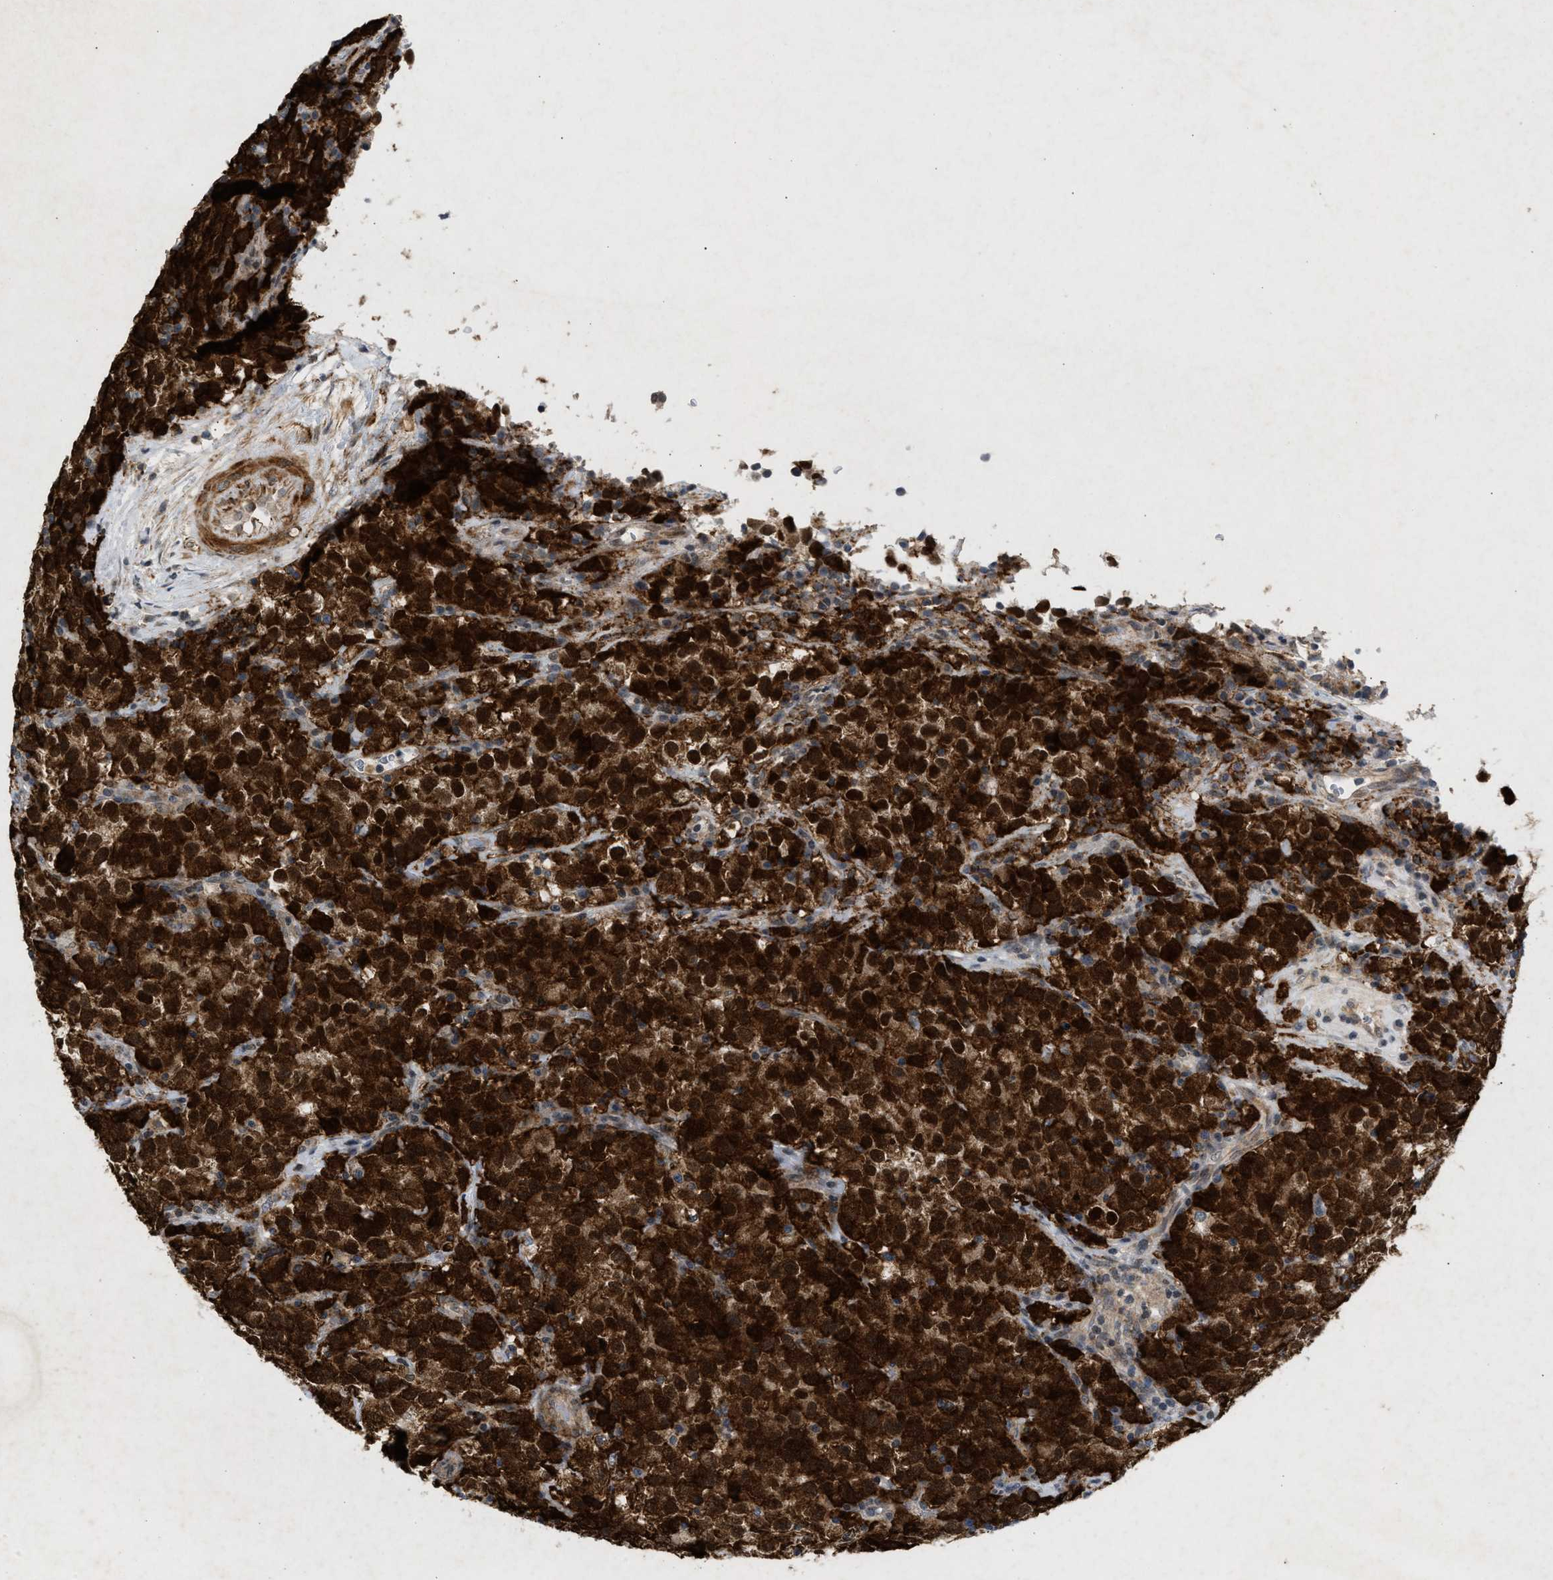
{"staining": {"intensity": "strong", "quantity": ">75%", "location": "cytoplasmic/membranous,nuclear"}, "tissue": "testis cancer", "cell_type": "Tumor cells", "image_type": "cancer", "snomed": [{"axis": "morphology", "description": "Seminoma, NOS"}, {"axis": "topography", "description": "Testis"}], "caption": "Testis seminoma tissue exhibits strong cytoplasmic/membranous and nuclear expression in about >75% of tumor cells, visualized by immunohistochemistry.", "gene": "ZPR1", "patient": {"sex": "male", "age": 22}}